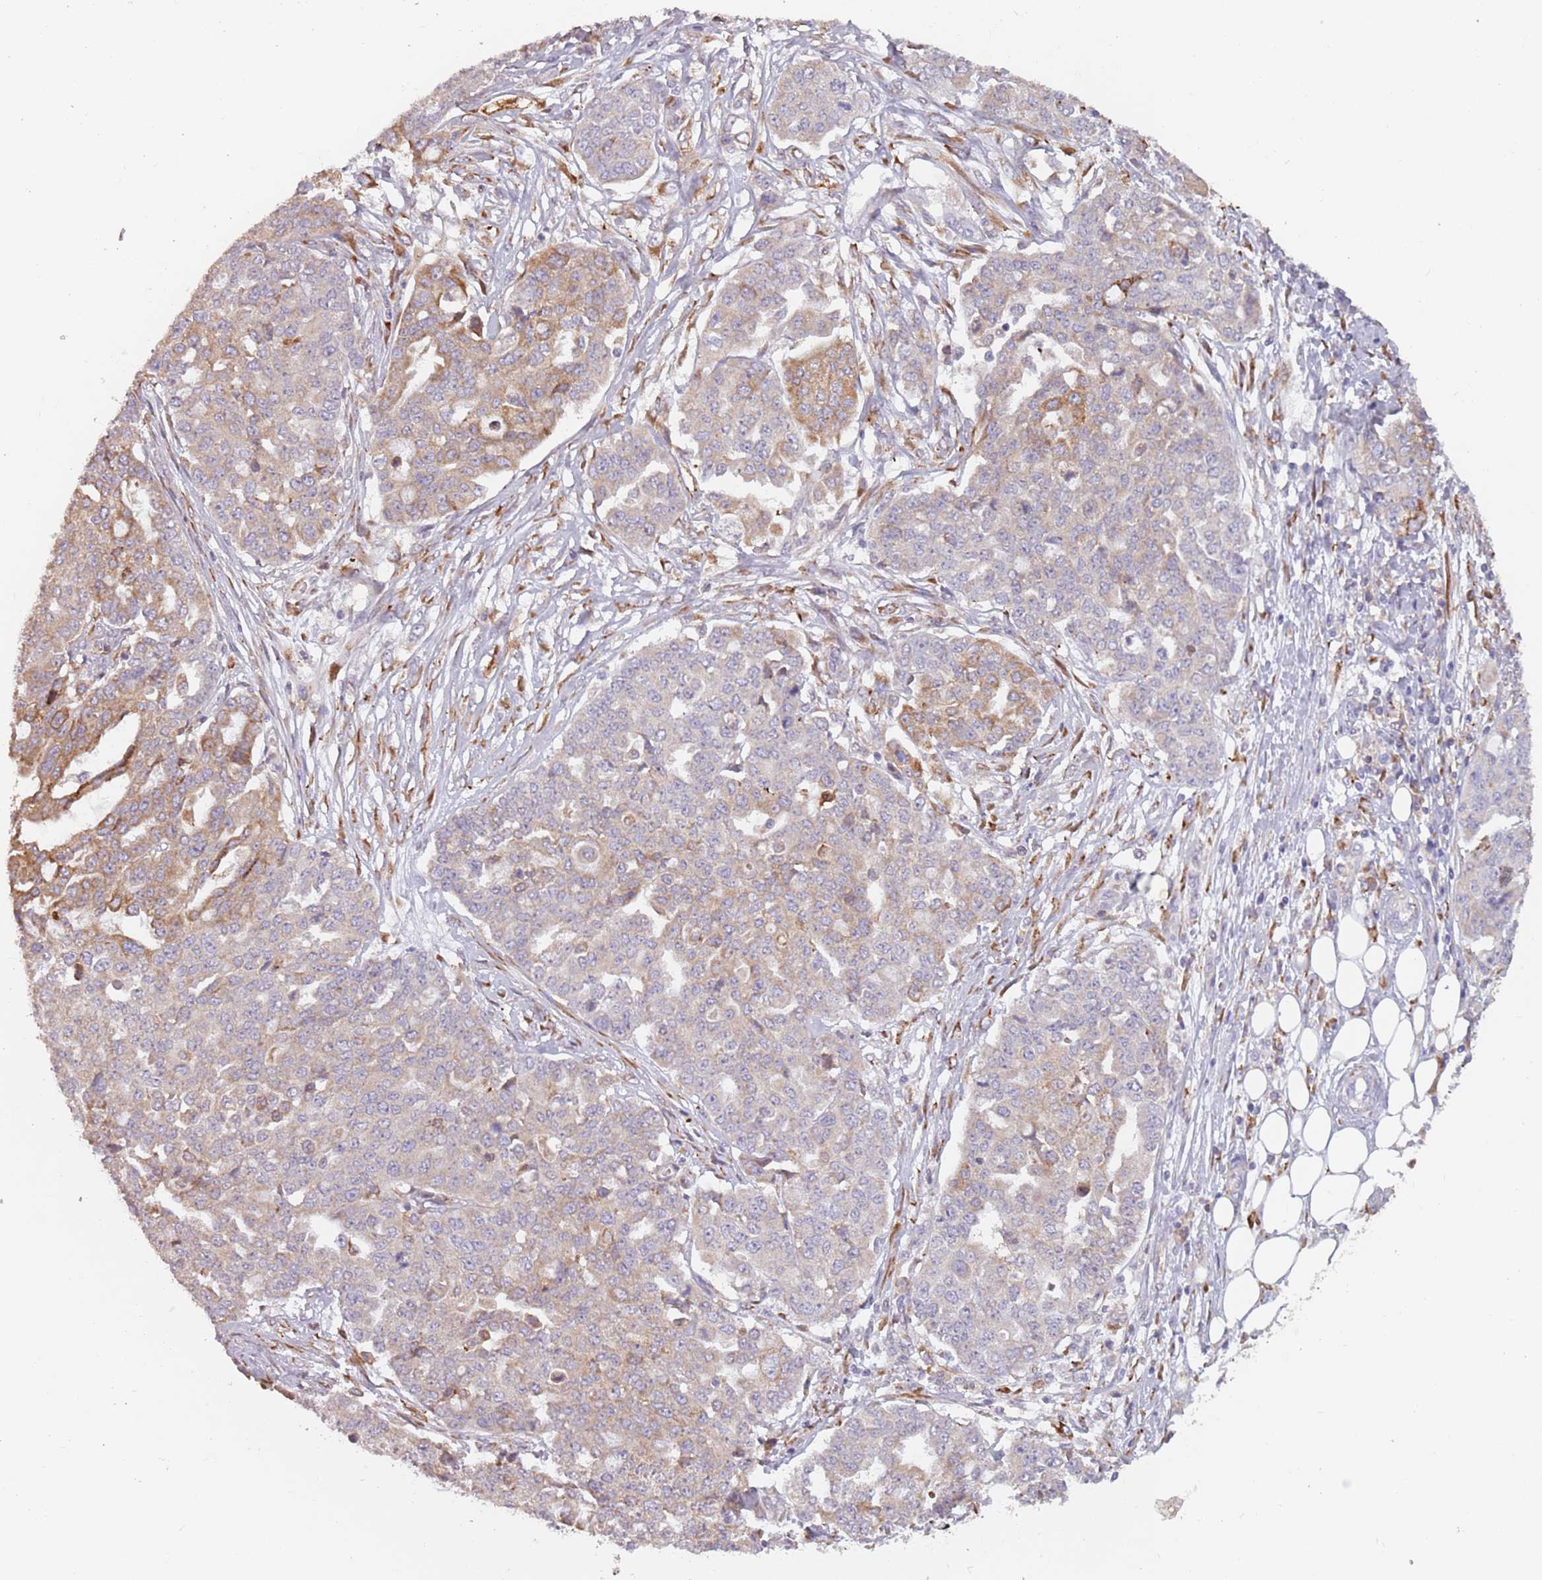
{"staining": {"intensity": "moderate", "quantity": "<25%", "location": "cytoplasmic/membranous"}, "tissue": "ovarian cancer", "cell_type": "Tumor cells", "image_type": "cancer", "snomed": [{"axis": "morphology", "description": "Cystadenocarcinoma, serous, NOS"}, {"axis": "topography", "description": "Soft tissue"}, {"axis": "topography", "description": "Ovary"}], "caption": "An IHC photomicrograph of tumor tissue is shown. Protein staining in brown highlights moderate cytoplasmic/membranous positivity in ovarian serous cystadenocarcinoma within tumor cells.", "gene": "RPS9", "patient": {"sex": "female", "age": 57}}